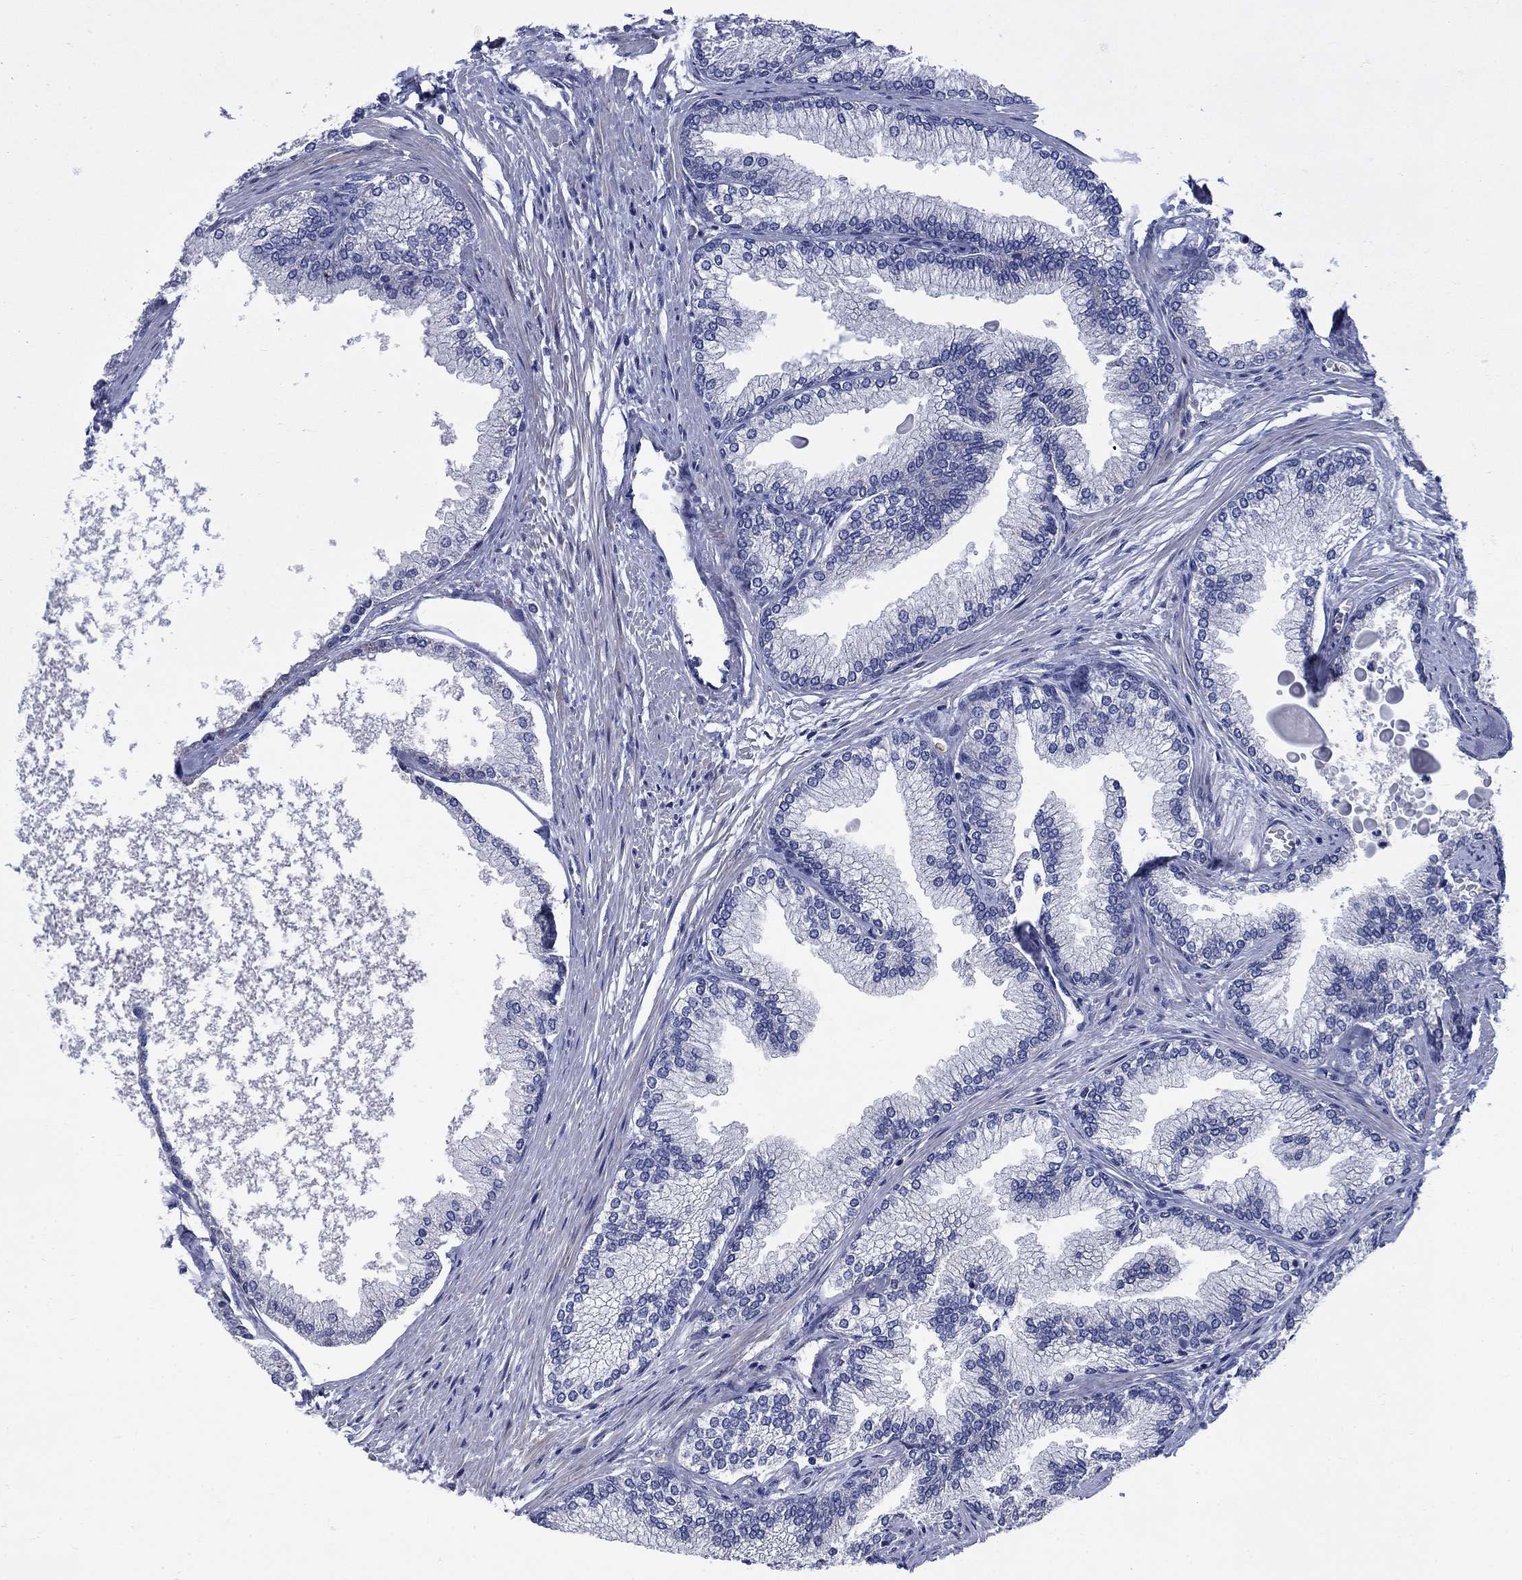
{"staining": {"intensity": "negative", "quantity": "none", "location": "none"}, "tissue": "prostate", "cell_type": "Glandular cells", "image_type": "normal", "snomed": [{"axis": "morphology", "description": "Normal tissue, NOS"}, {"axis": "topography", "description": "Prostate"}], "caption": "Immunohistochemistry (IHC) histopathology image of benign prostate: prostate stained with DAB (3,3'-diaminobenzidine) shows no significant protein expression in glandular cells.", "gene": "FXR1", "patient": {"sex": "male", "age": 72}}